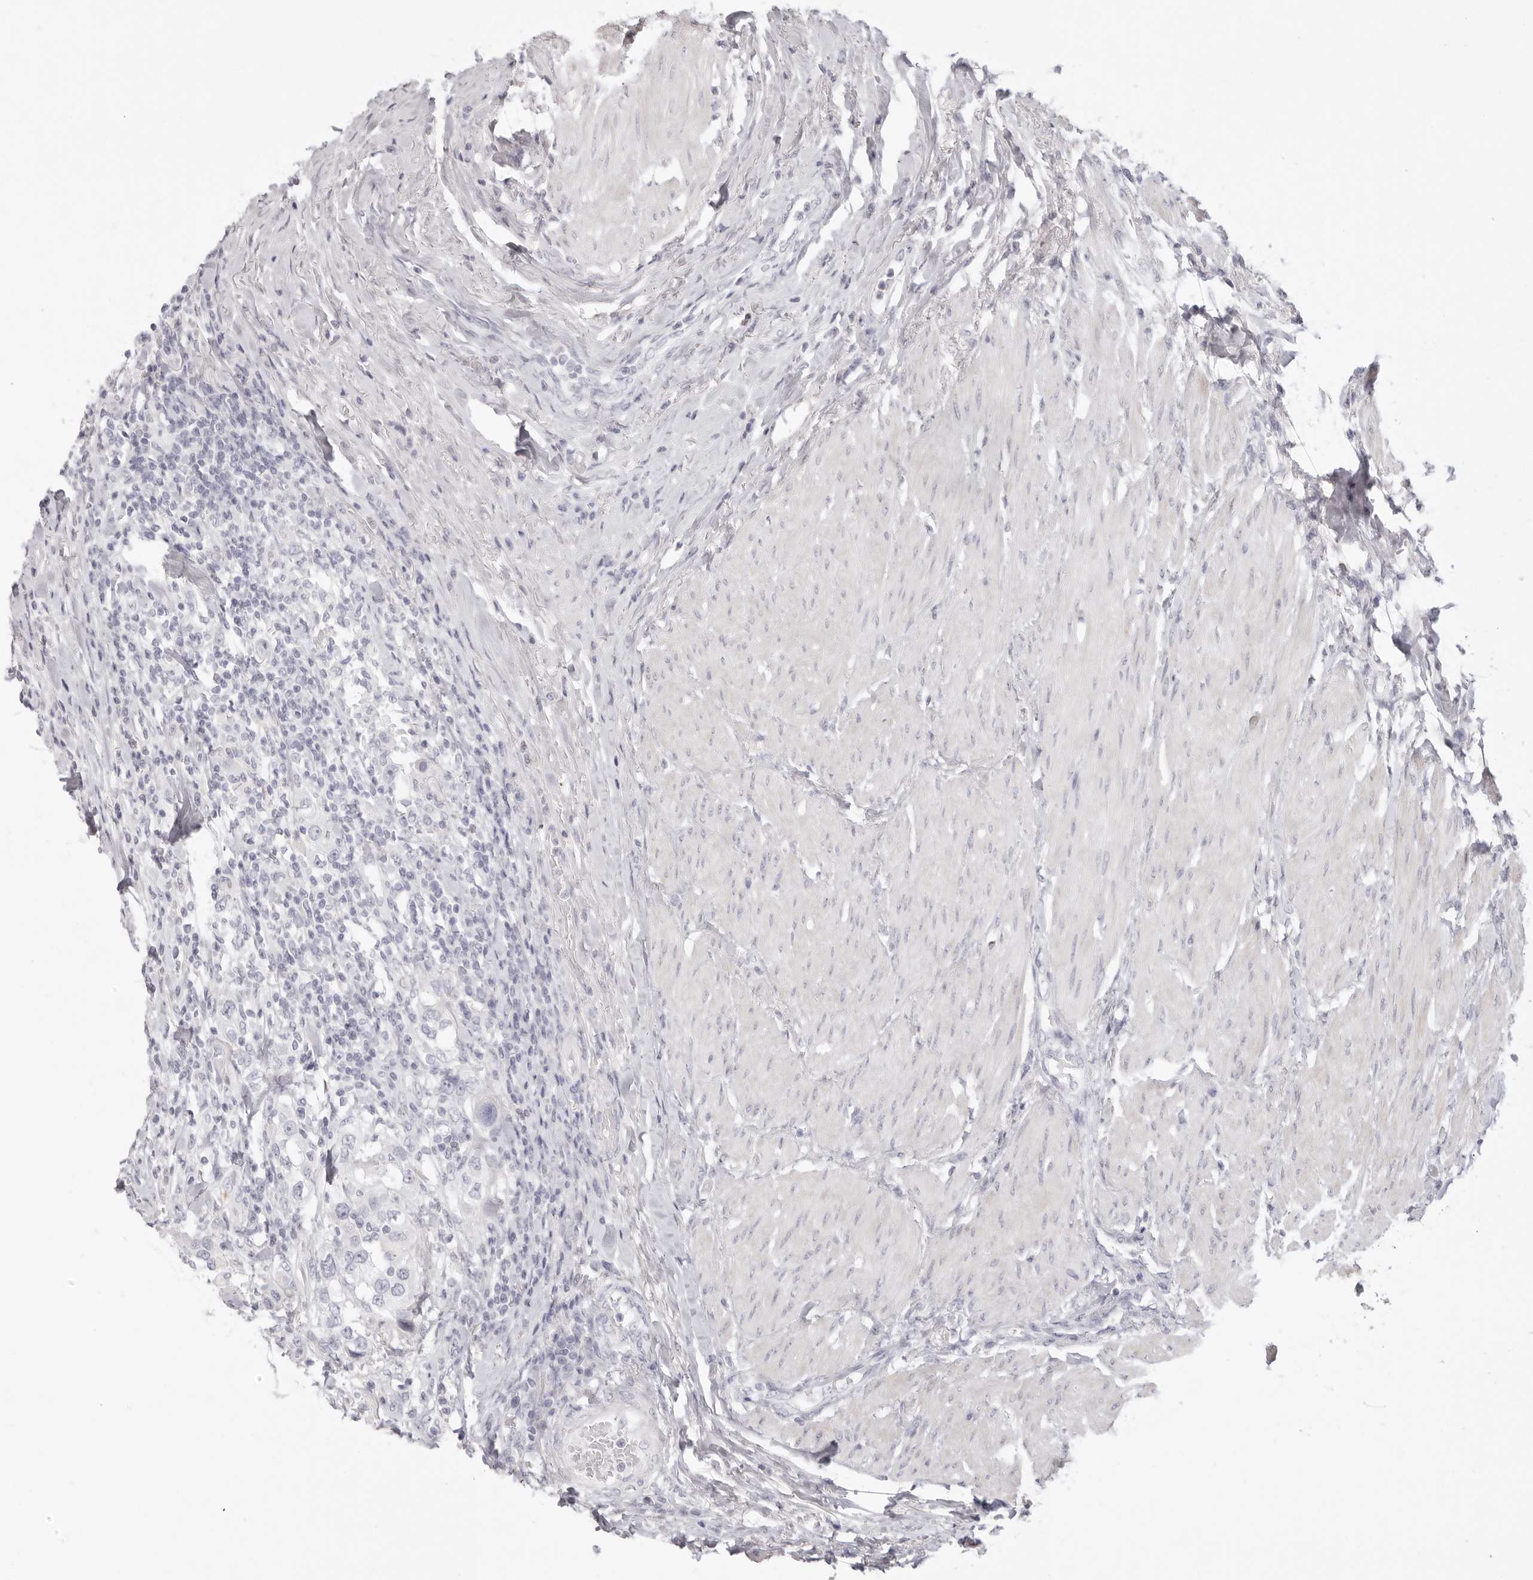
{"staining": {"intensity": "negative", "quantity": "none", "location": "none"}, "tissue": "urothelial cancer", "cell_type": "Tumor cells", "image_type": "cancer", "snomed": [{"axis": "morphology", "description": "Urothelial carcinoma, High grade"}, {"axis": "topography", "description": "Urinary bladder"}], "caption": "High power microscopy image of an IHC micrograph of urothelial carcinoma (high-grade), revealing no significant staining in tumor cells.", "gene": "RXFP1", "patient": {"sex": "female", "age": 80}}